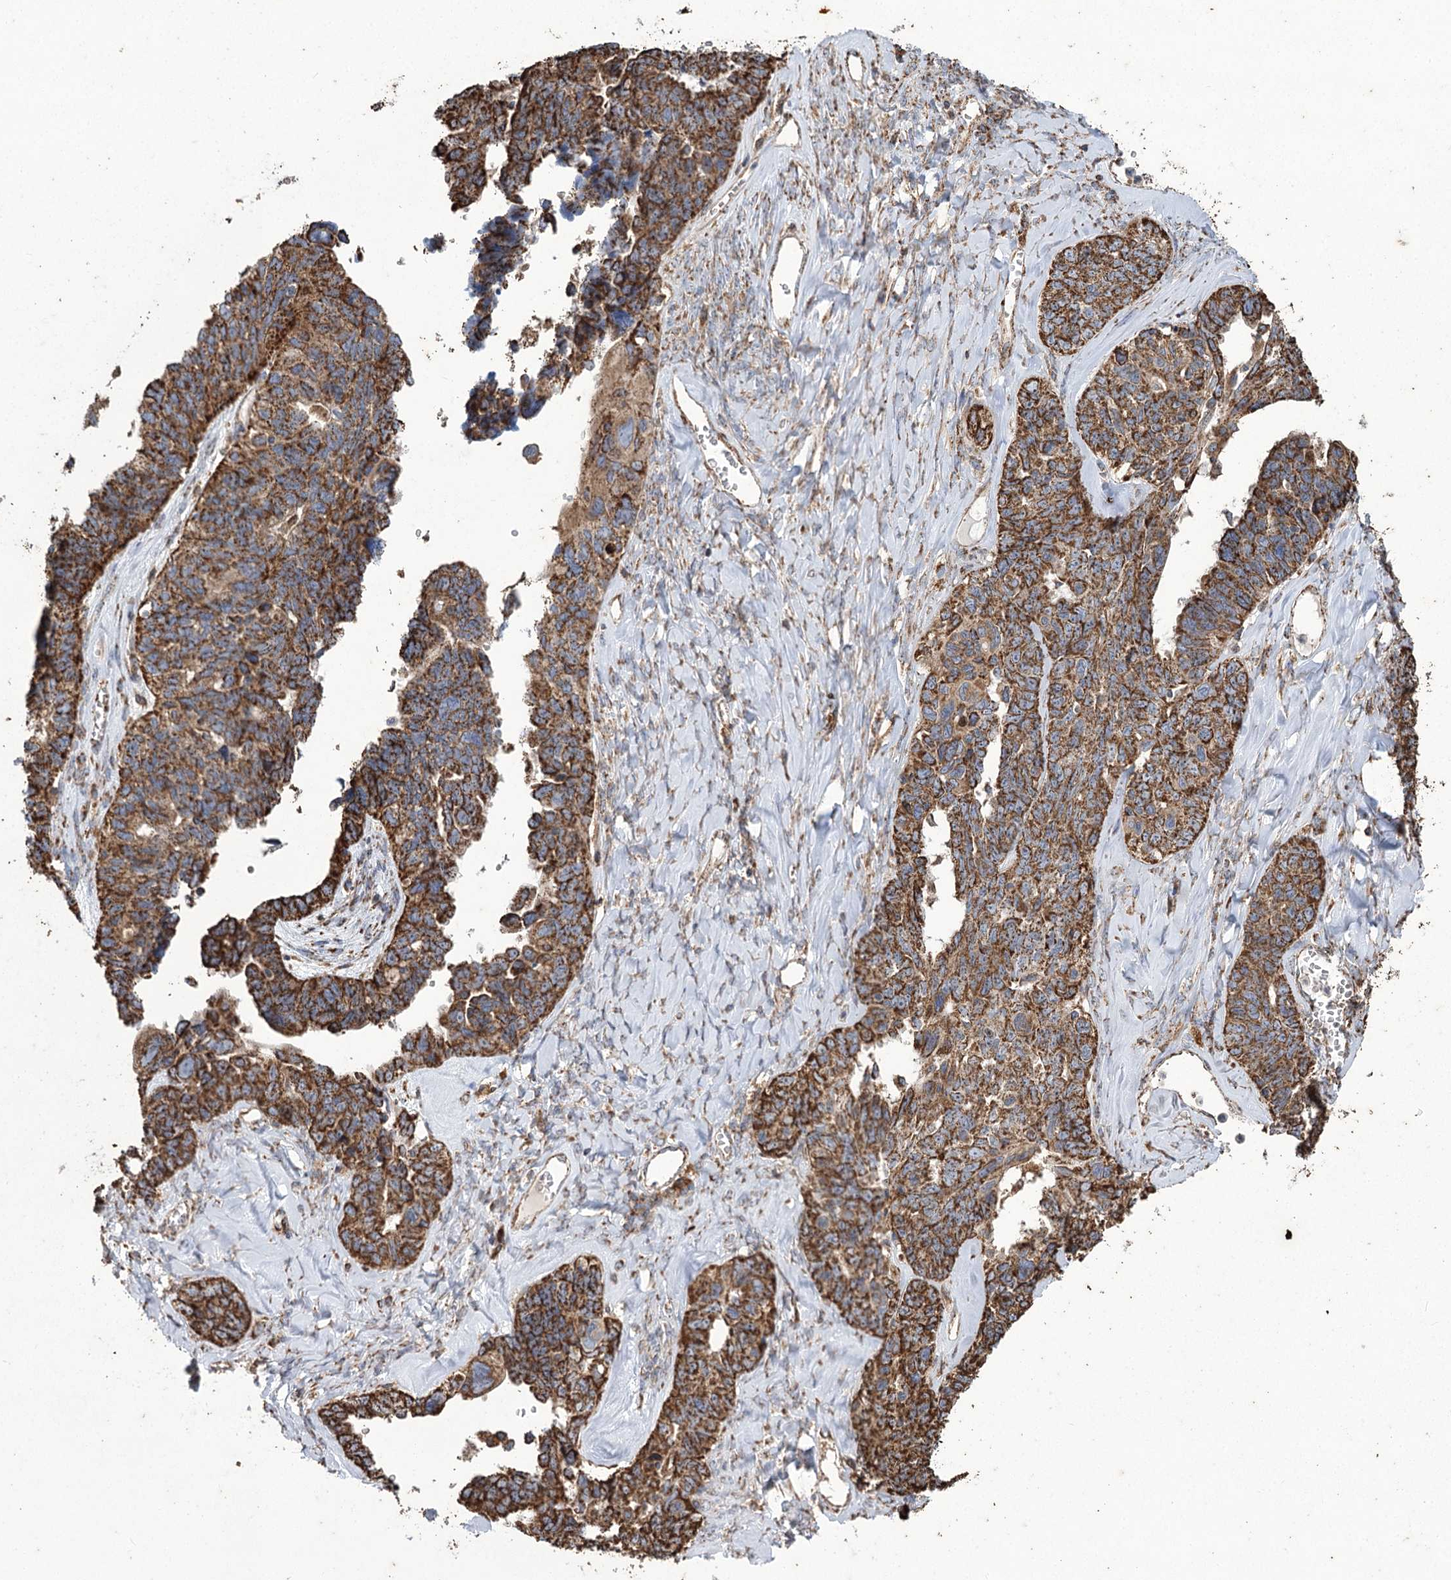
{"staining": {"intensity": "strong", "quantity": ">75%", "location": "cytoplasmic/membranous"}, "tissue": "ovarian cancer", "cell_type": "Tumor cells", "image_type": "cancer", "snomed": [{"axis": "morphology", "description": "Cystadenocarcinoma, serous, NOS"}, {"axis": "topography", "description": "Ovary"}], "caption": "Strong cytoplasmic/membranous positivity for a protein is identified in approximately >75% of tumor cells of serous cystadenocarcinoma (ovarian) using immunohistochemistry (IHC).", "gene": "CARD19", "patient": {"sex": "female", "age": 79}}